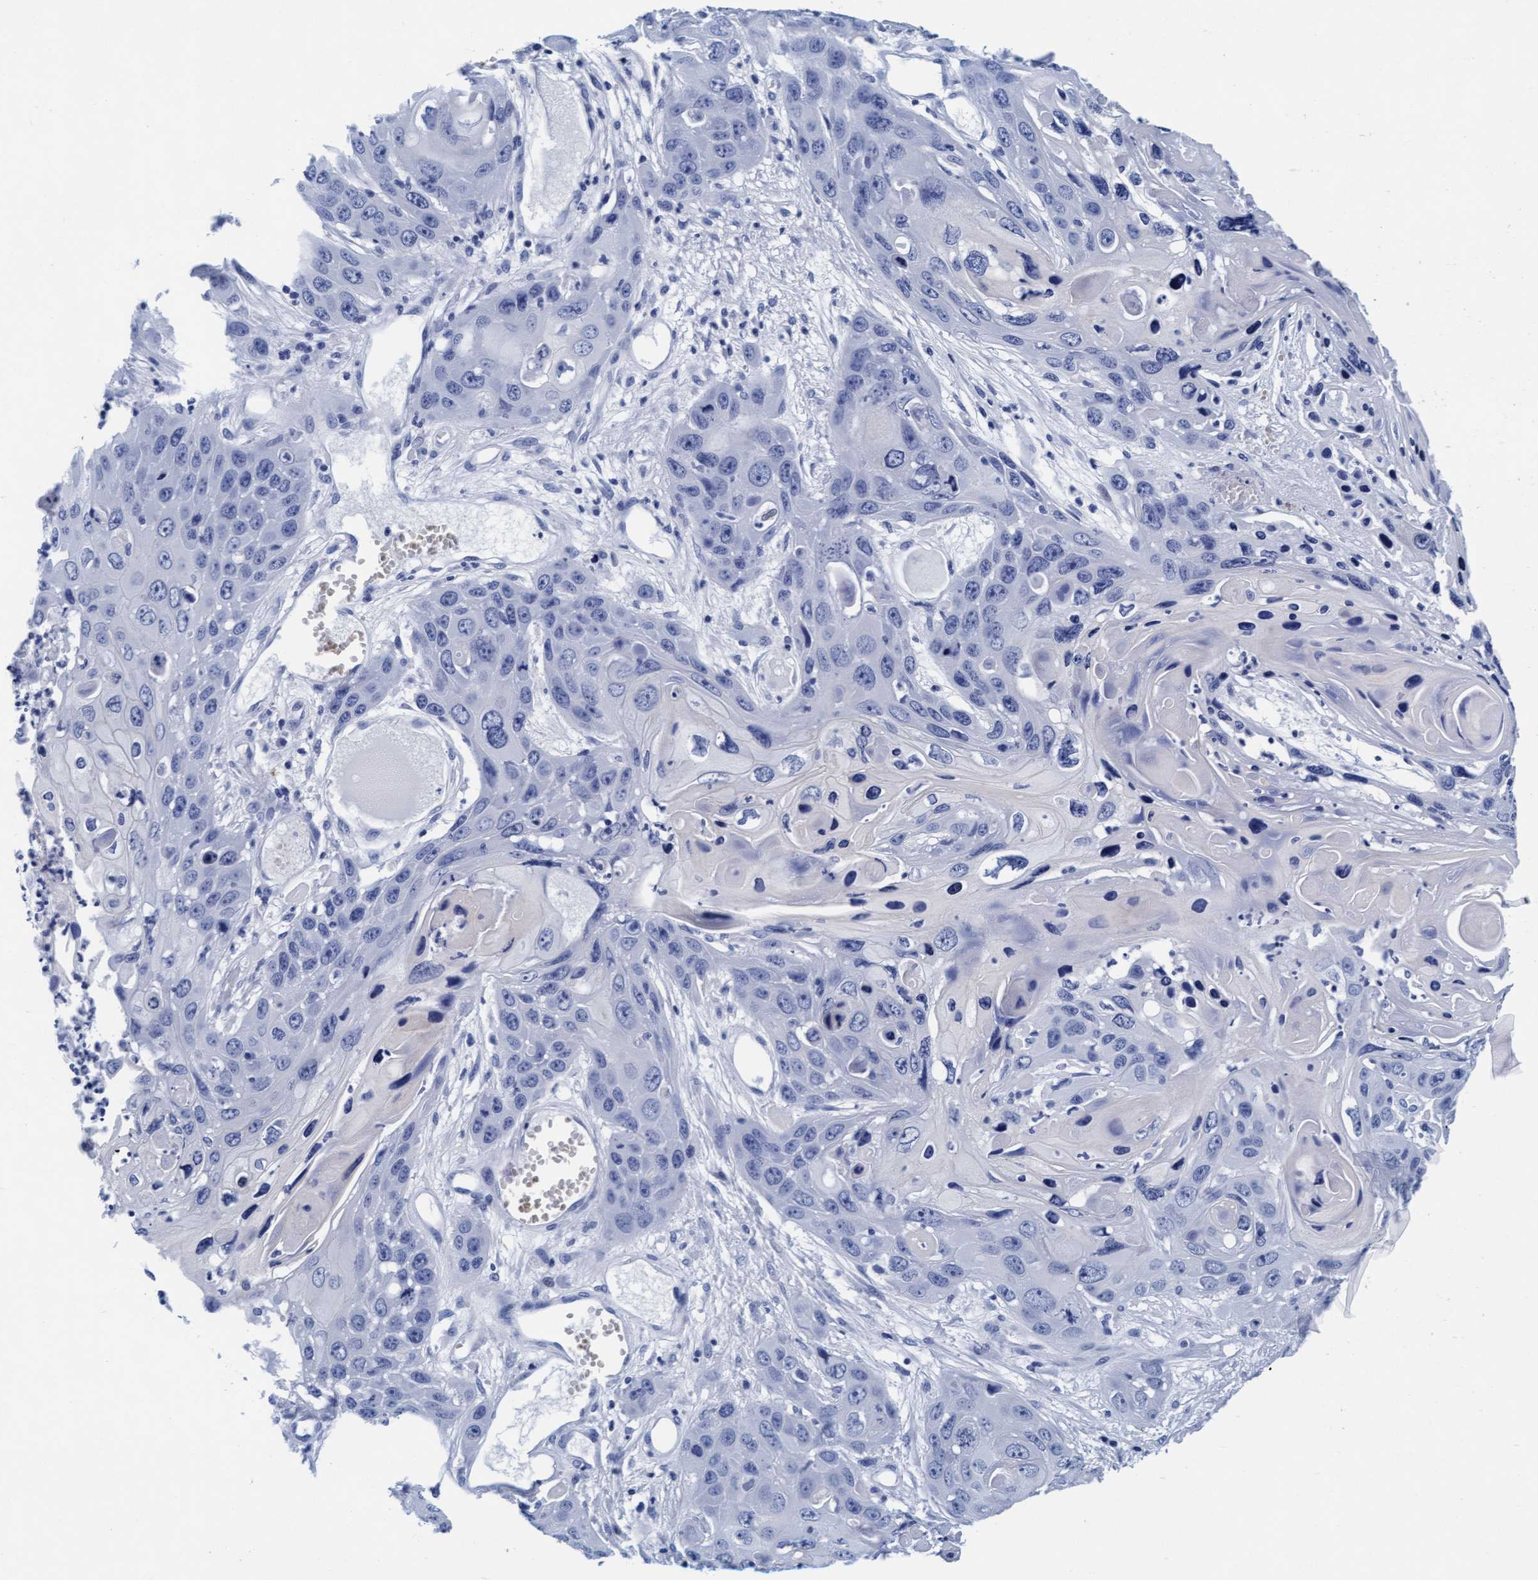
{"staining": {"intensity": "negative", "quantity": "none", "location": "none"}, "tissue": "skin cancer", "cell_type": "Tumor cells", "image_type": "cancer", "snomed": [{"axis": "morphology", "description": "Squamous cell carcinoma, NOS"}, {"axis": "topography", "description": "Skin"}], "caption": "This image is of skin squamous cell carcinoma stained with IHC to label a protein in brown with the nuclei are counter-stained blue. There is no staining in tumor cells. (DAB immunohistochemistry with hematoxylin counter stain).", "gene": "ARSG", "patient": {"sex": "male", "age": 55}}